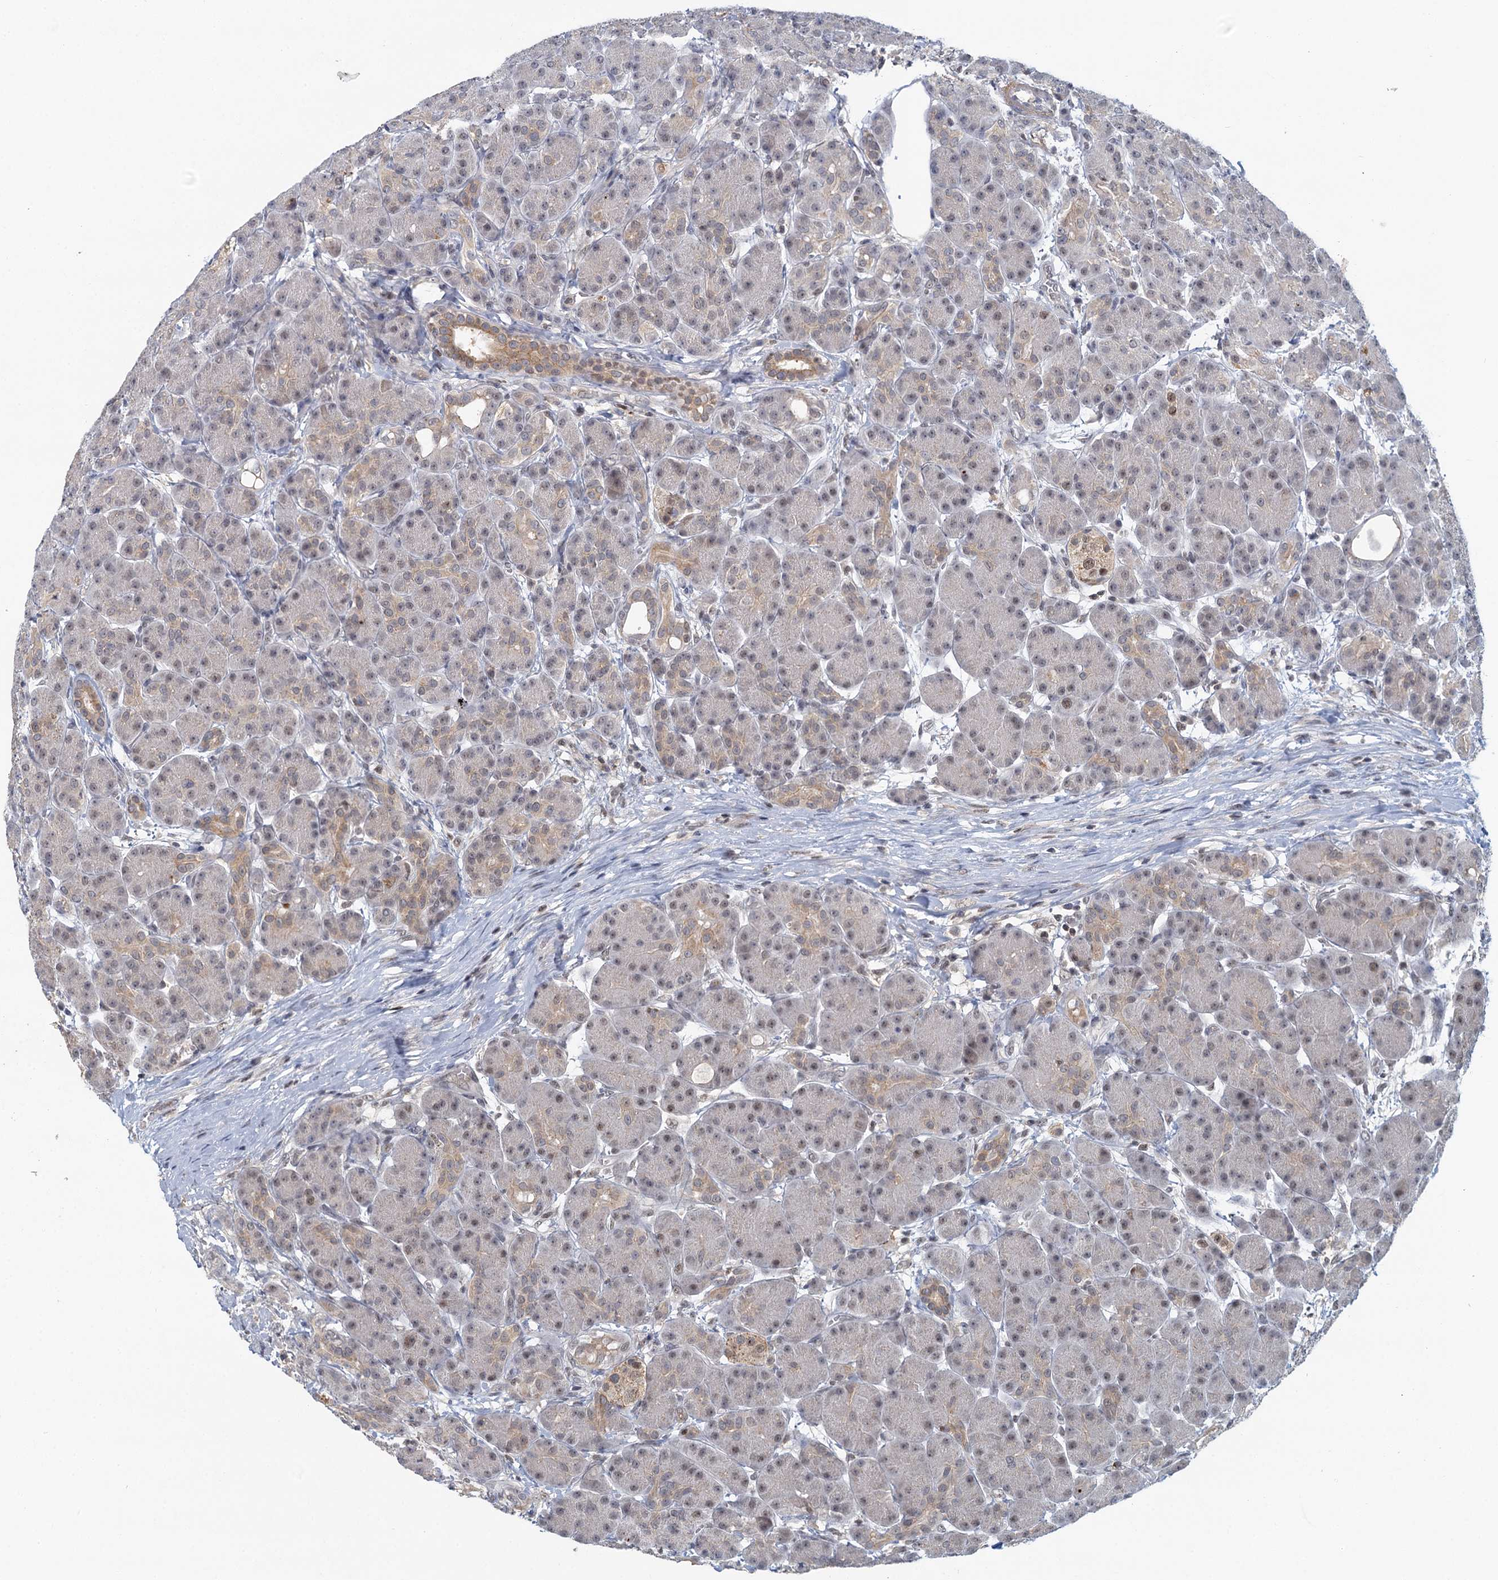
{"staining": {"intensity": "moderate", "quantity": "<25%", "location": "cytoplasmic/membranous"}, "tissue": "pancreas", "cell_type": "Exocrine glandular cells", "image_type": "normal", "snomed": [{"axis": "morphology", "description": "Normal tissue, NOS"}, {"axis": "topography", "description": "Pancreas"}], "caption": "A micrograph showing moderate cytoplasmic/membranous staining in about <25% of exocrine glandular cells in normal pancreas, as visualized by brown immunohistochemical staining.", "gene": "GPATCH11", "patient": {"sex": "male", "age": 63}}